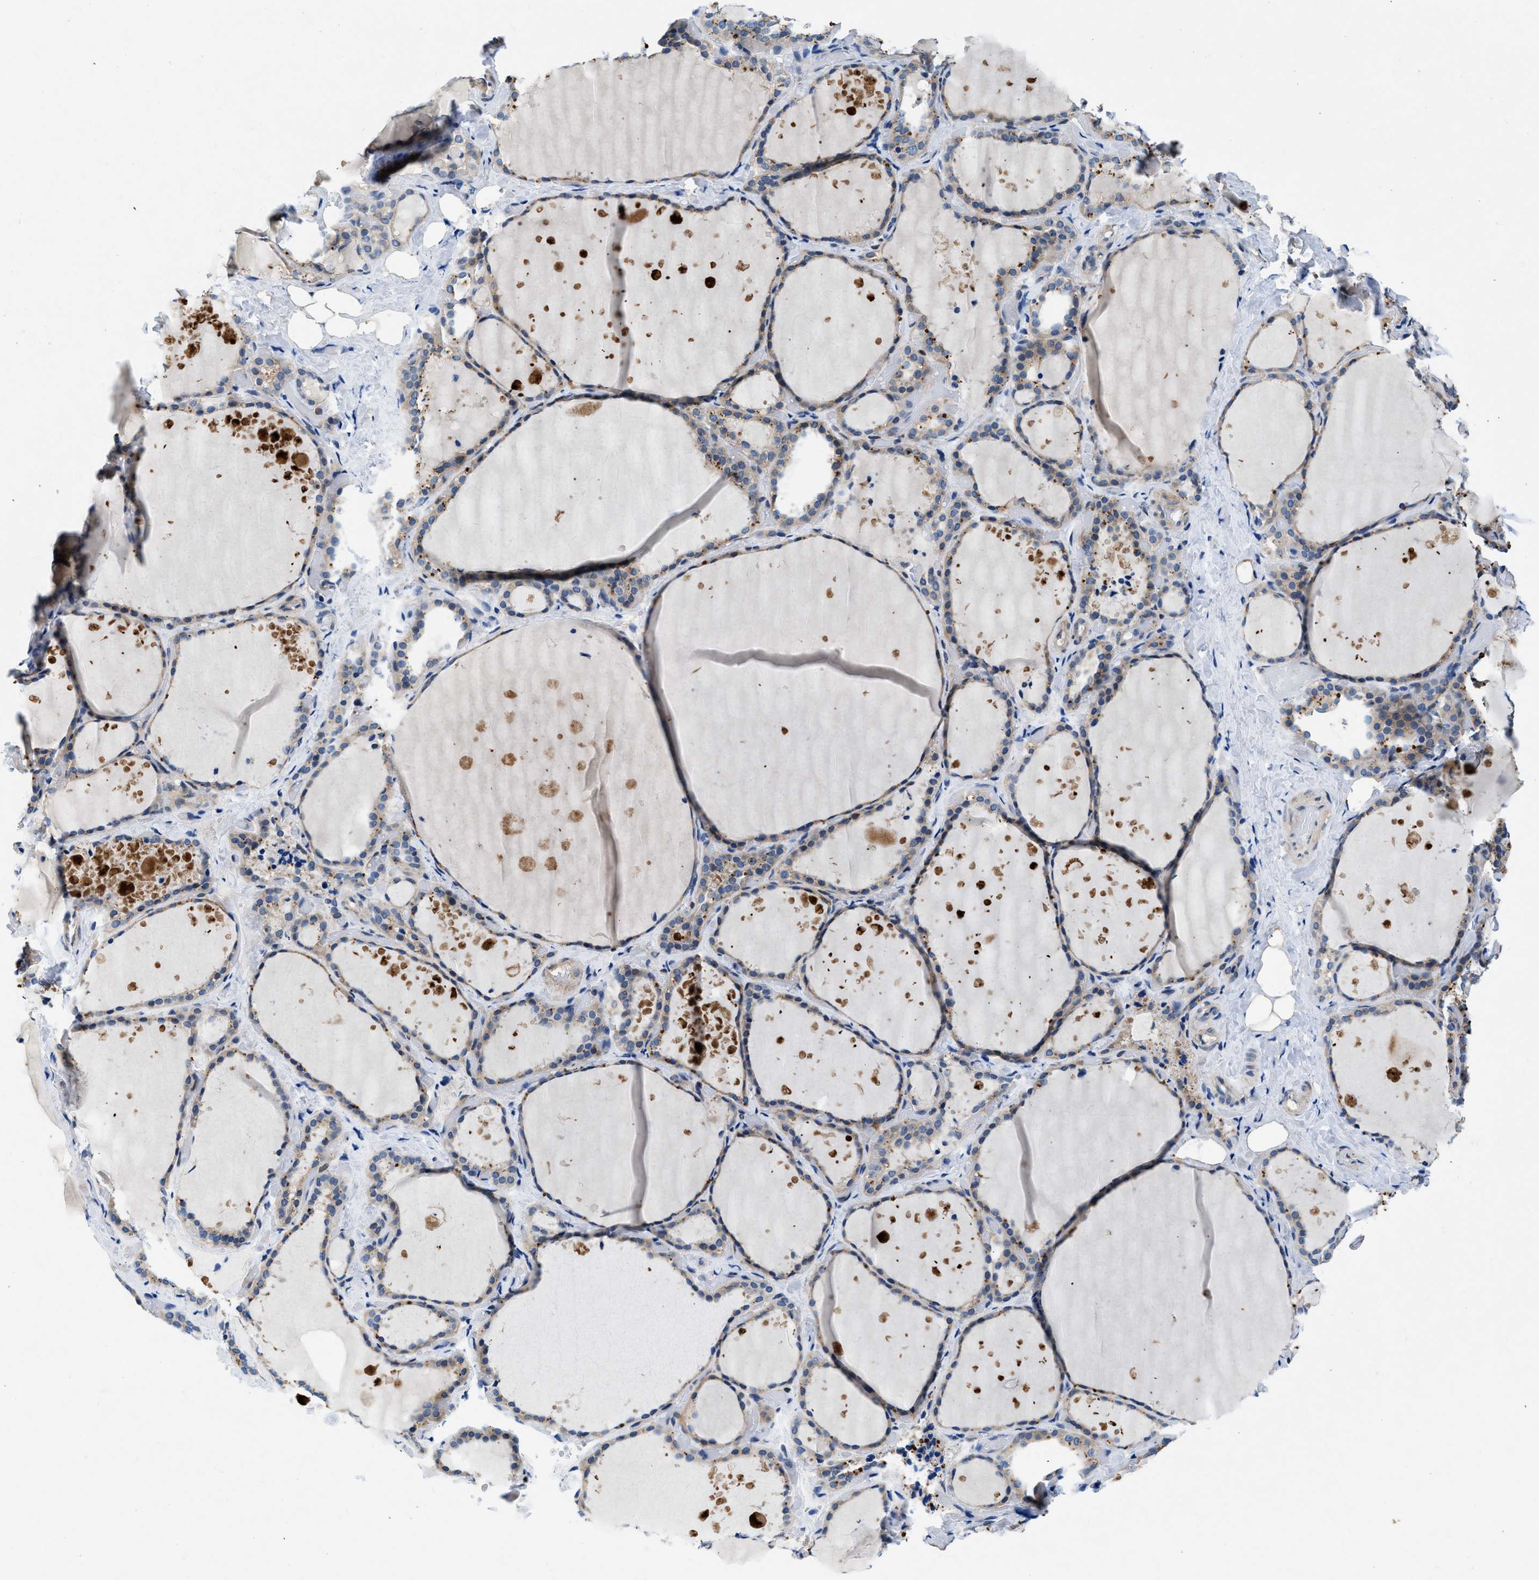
{"staining": {"intensity": "weak", "quantity": "<25%", "location": "cytoplasmic/membranous"}, "tissue": "thyroid gland", "cell_type": "Glandular cells", "image_type": "normal", "snomed": [{"axis": "morphology", "description": "Normal tissue, NOS"}, {"axis": "topography", "description": "Thyroid gland"}], "caption": "There is no significant positivity in glandular cells of thyroid gland. Nuclei are stained in blue.", "gene": "COPS2", "patient": {"sex": "female", "age": 44}}